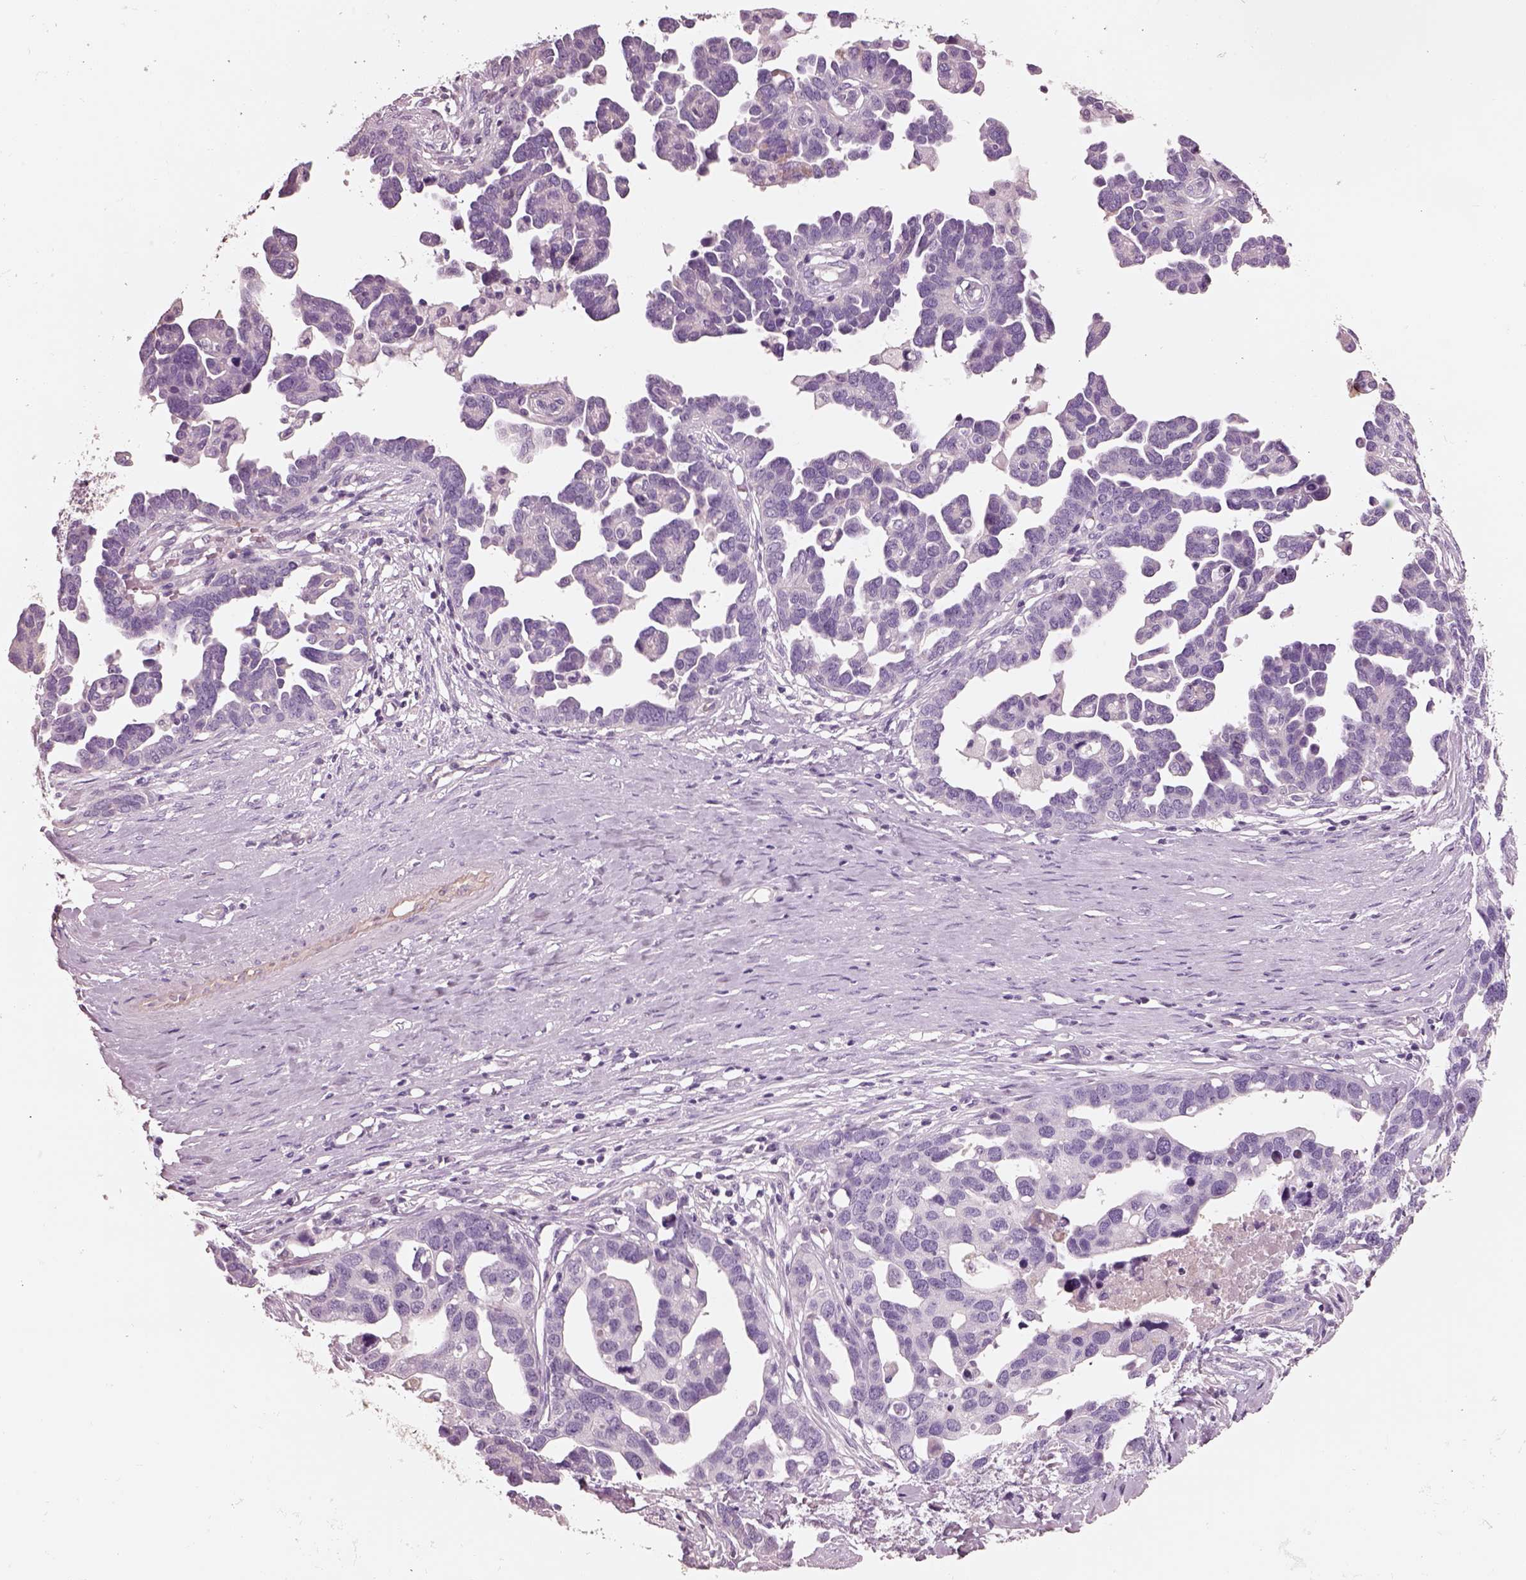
{"staining": {"intensity": "negative", "quantity": "none", "location": "none"}, "tissue": "ovarian cancer", "cell_type": "Tumor cells", "image_type": "cancer", "snomed": [{"axis": "morphology", "description": "Cystadenocarcinoma, serous, NOS"}, {"axis": "topography", "description": "Ovary"}], "caption": "This is a image of IHC staining of serous cystadenocarcinoma (ovarian), which shows no positivity in tumor cells.", "gene": "IGLL1", "patient": {"sex": "female", "age": 54}}